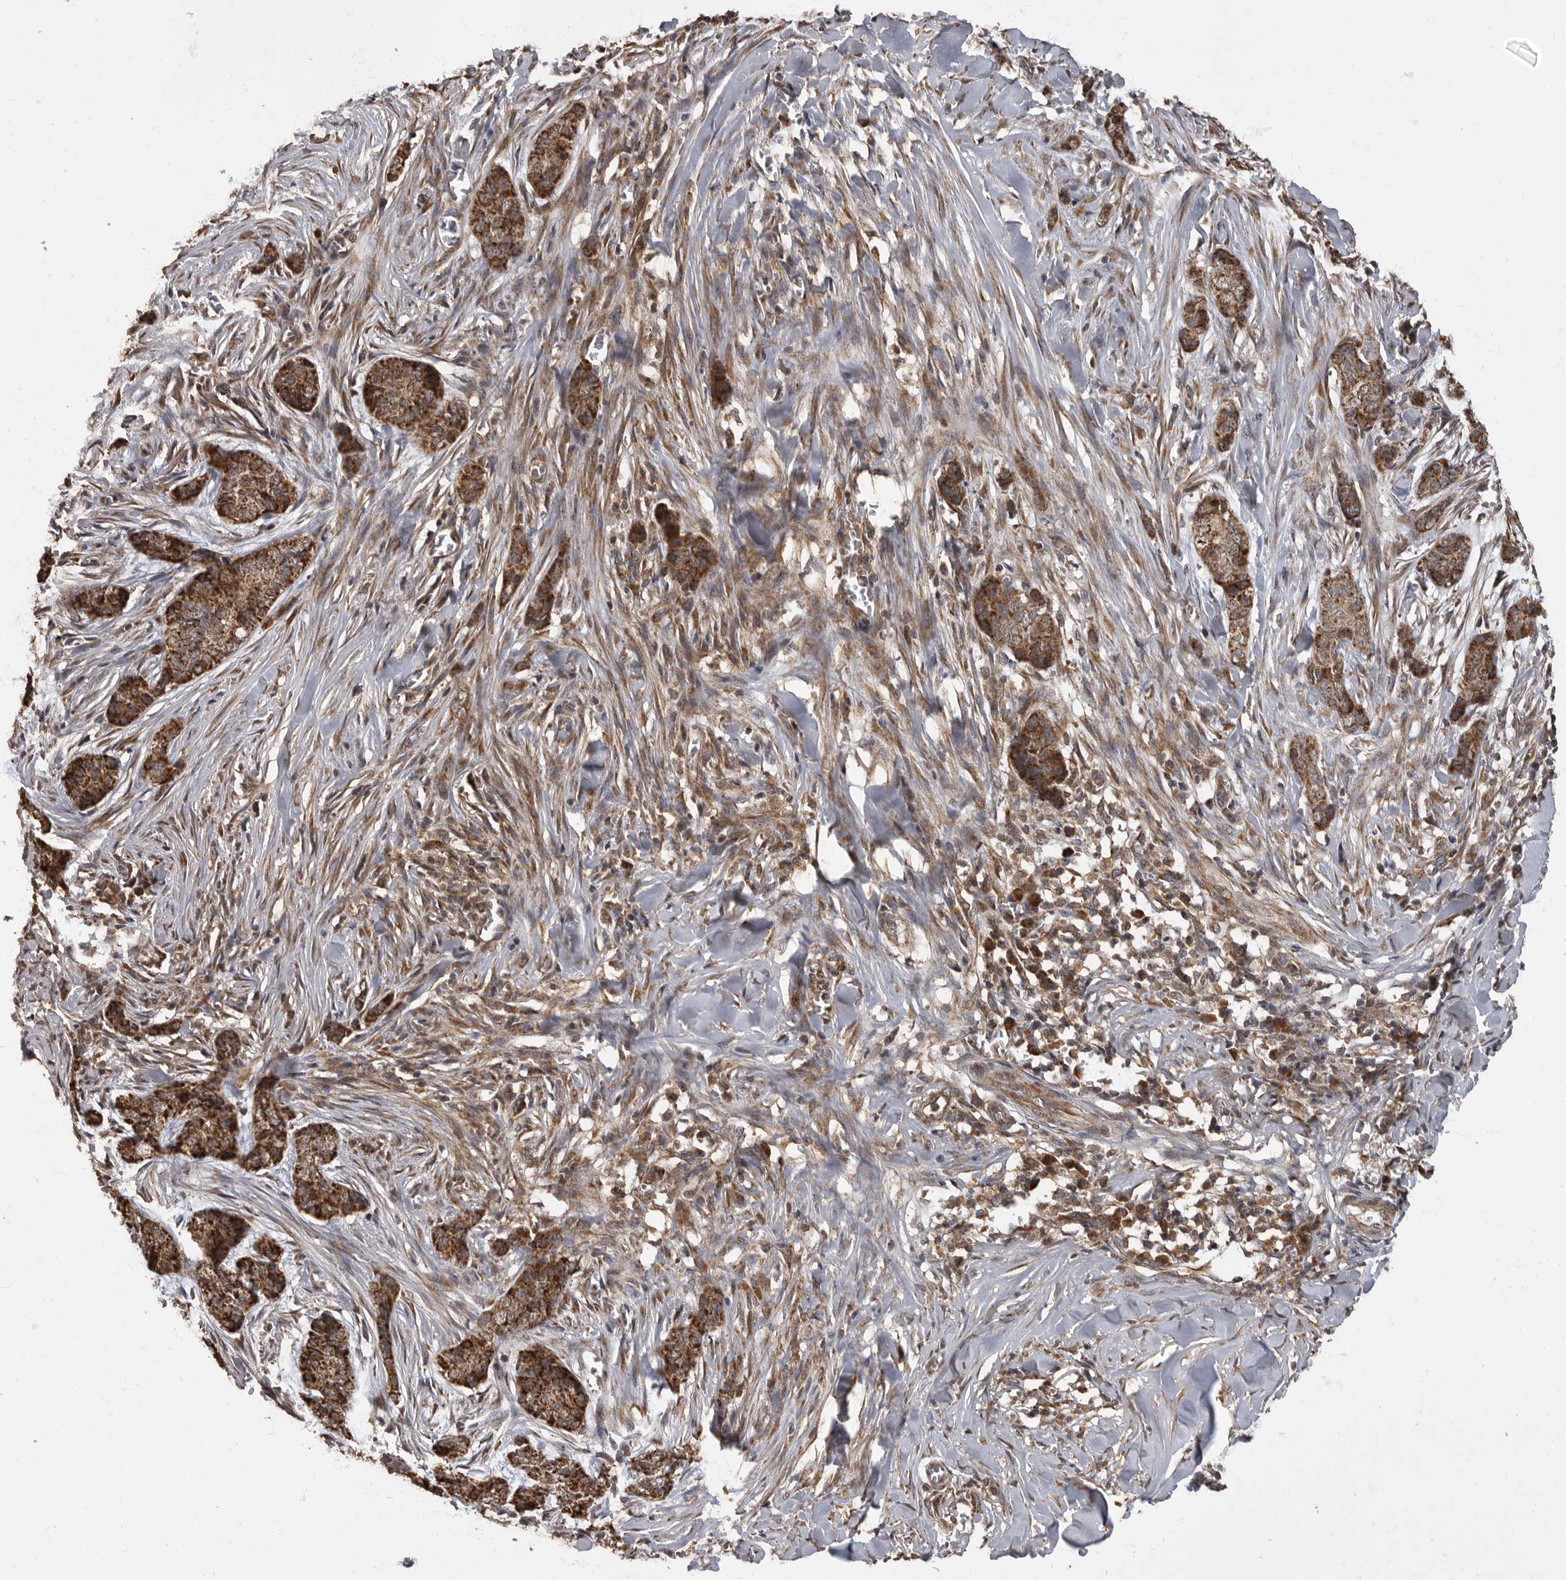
{"staining": {"intensity": "strong", "quantity": ">75%", "location": "cytoplasmic/membranous"}, "tissue": "skin cancer", "cell_type": "Tumor cells", "image_type": "cancer", "snomed": [{"axis": "morphology", "description": "Basal cell carcinoma"}, {"axis": "topography", "description": "Skin"}], "caption": "Human skin basal cell carcinoma stained with a protein marker exhibits strong staining in tumor cells.", "gene": "MAFG", "patient": {"sex": "female", "age": 64}}